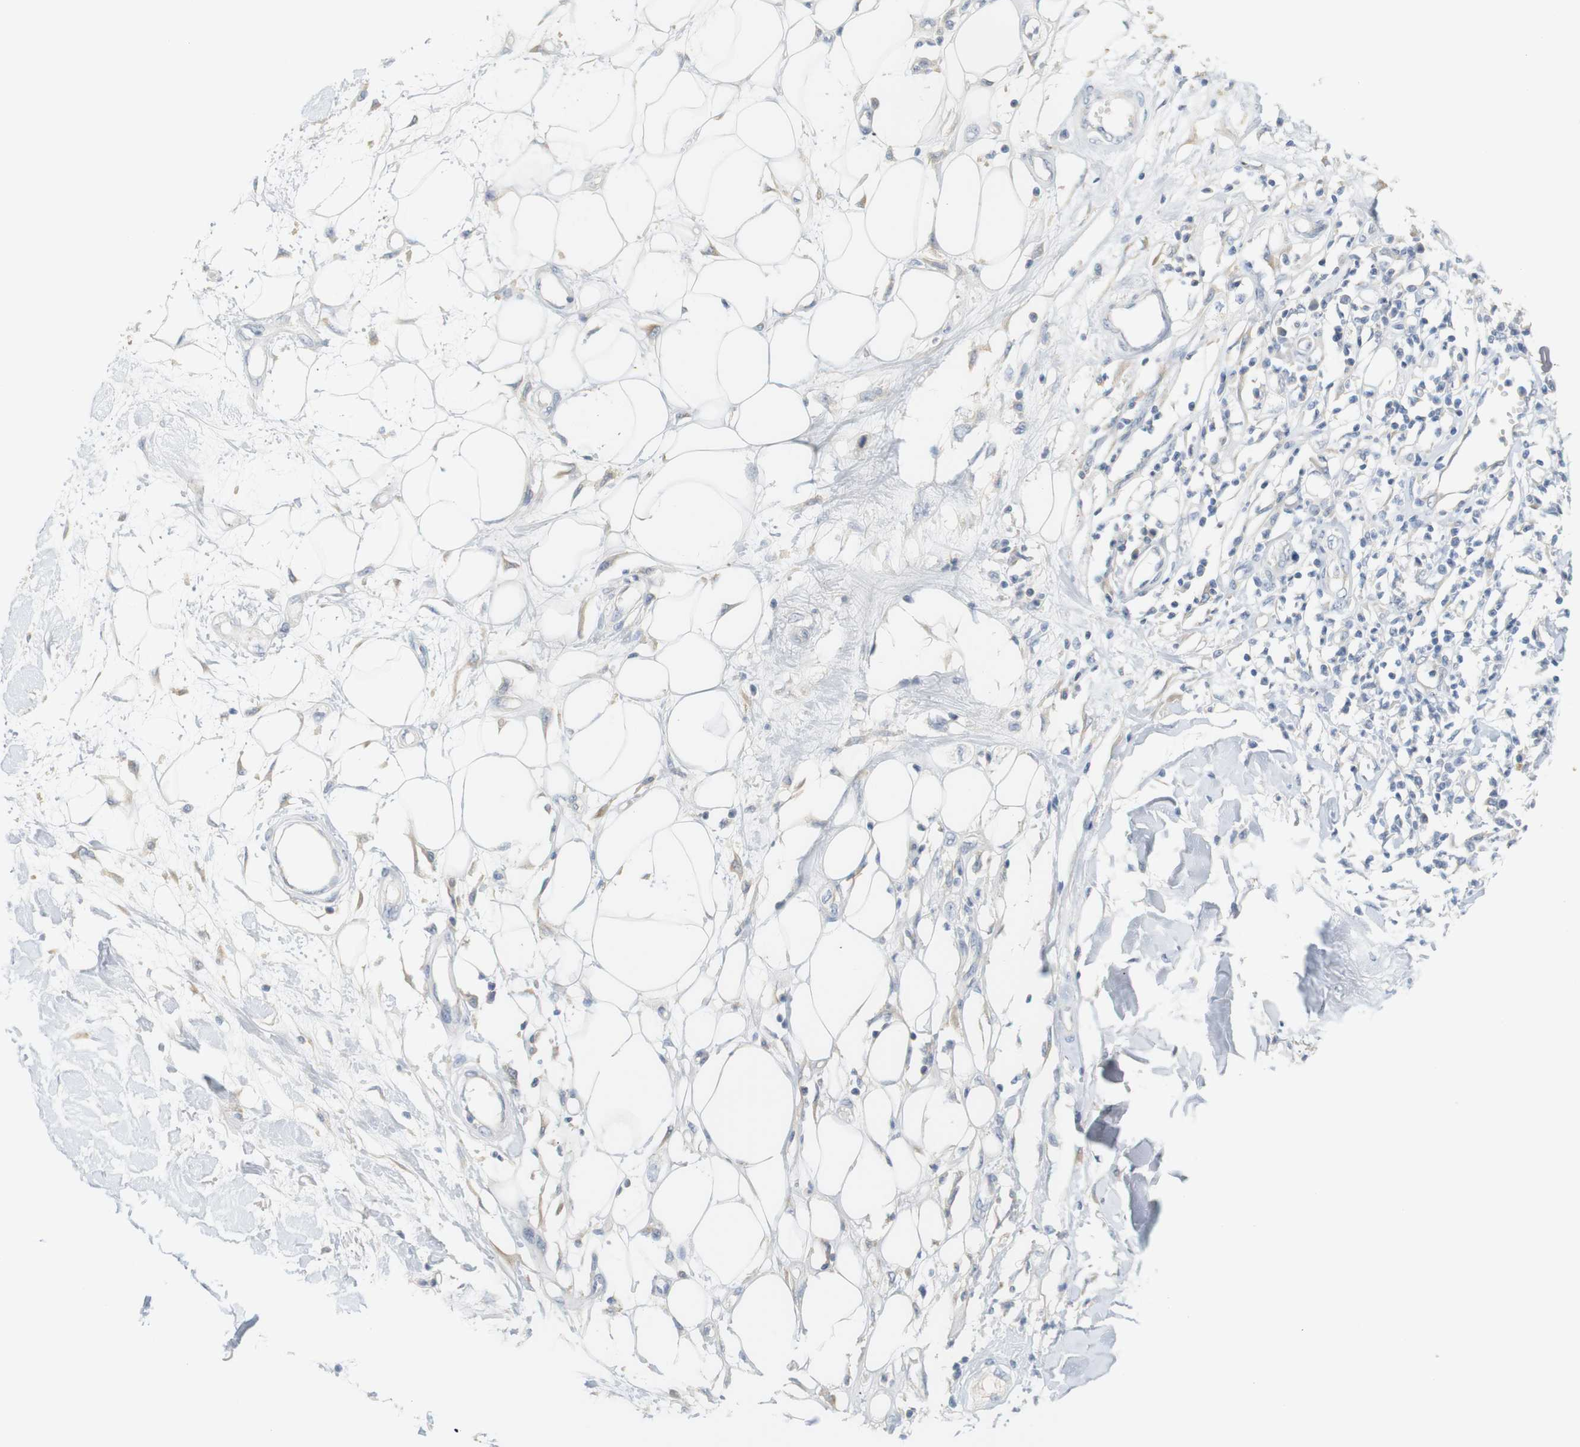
{"staining": {"intensity": "negative", "quantity": "none", "location": "none"}, "tissue": "adipose tissue", "cell_type": "Adipocytes", "image_type": "normal", "snomed": [{"axis": "morphology", "description": "Normal tissue, NOS"}, {"axis": "morphology", "description": "Squamous cell carcinoma, NOS"}, {"axis": "topography", "description": "Skin"}, {"axis": "topography", "description": "Peripheral nerve tissue"}], "caption": "Immunohistochemical staining of unremarkable human adipose tissue displays no significant expression in adipocytes. (DAB immunohistochemistry (IHC) with hematoxylin counter stain).", "gene": "RGS9", "patient": {"sex": "male", "age": 83}}